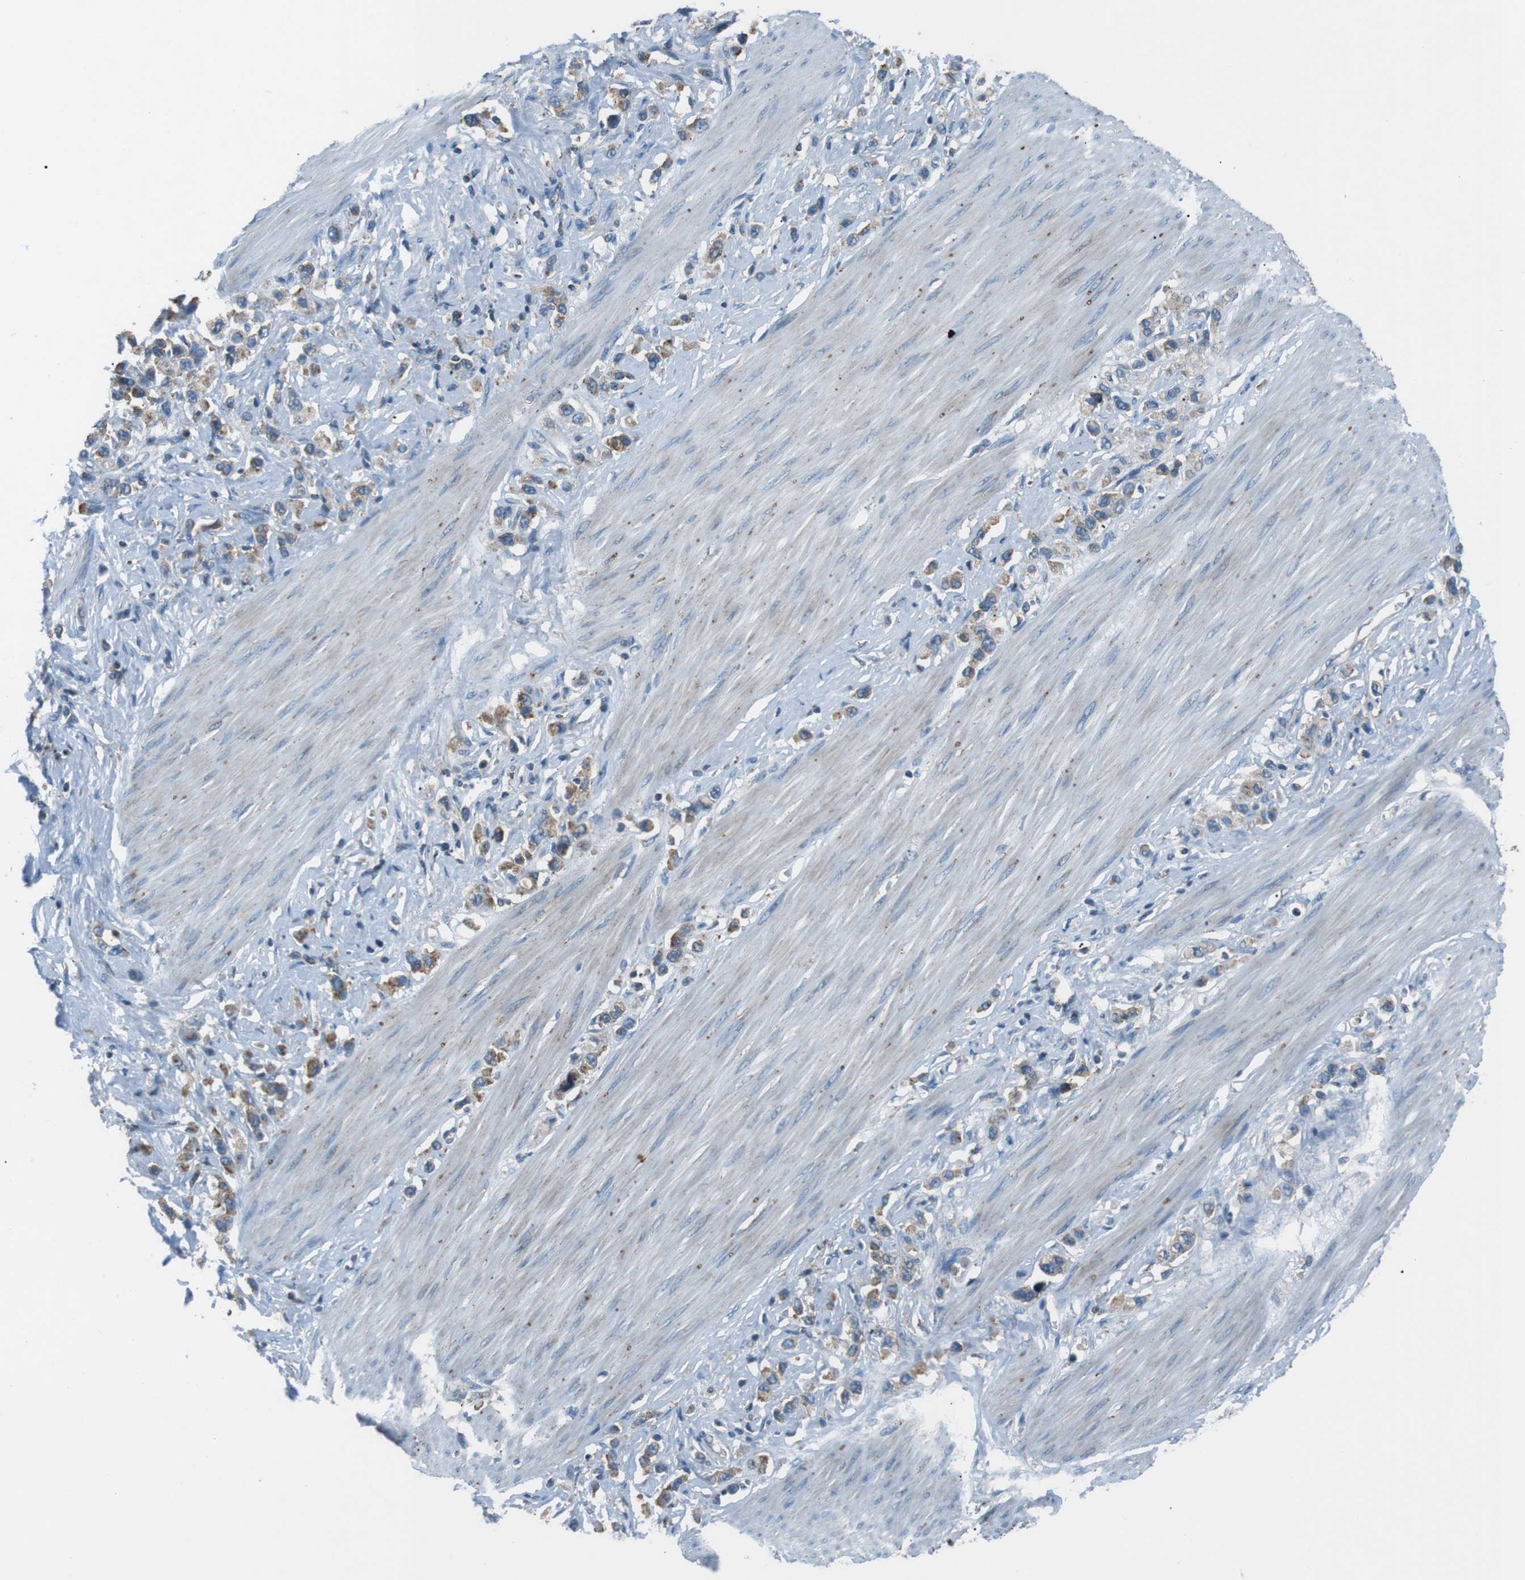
{"staining": {"intensity": "moderate", "quantity": ">75%", "location": "cytoplasmic/membranous"}, "tissue": "stomach cancer", "cell_type": "Tumor cells", "image_type": "cancer", "snomed": [{"axis": "morphology", "description": "Adenocarcinoma, NOS"}, {"axis": "topography", "description": "Stomach"}], "caption": "This is an image of IHC staining of stomach cancer, which shows moderate staining in the cytoplasmic/membranous of tumor cells.", "gene": "FAM3B", "patient": {"sex": "female", "age": 65}}